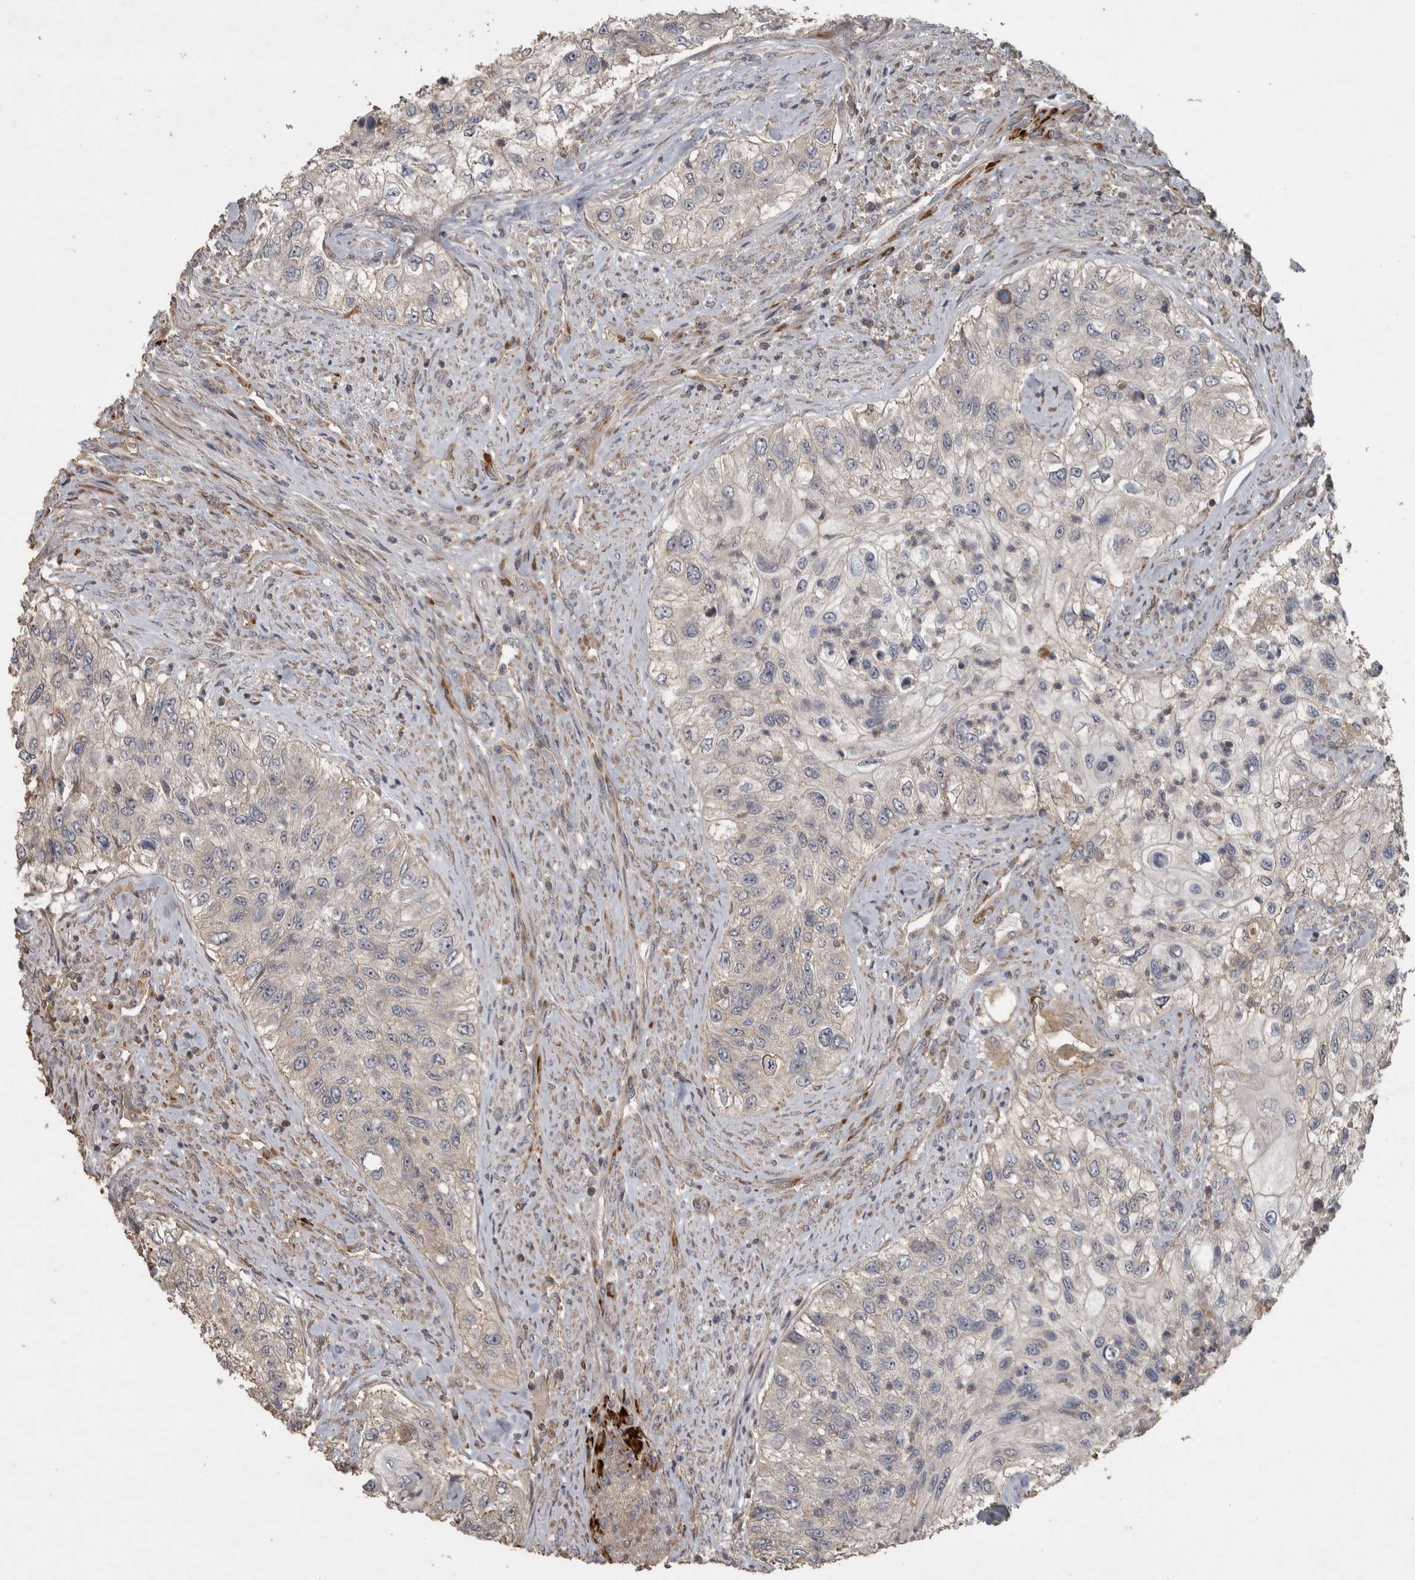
{"staining": {"intensity": "negative", "quantity": "none", "location": "none"}, "tissue": "urothelial cancer", "cell_type": "Tumor cells", "image_type": "cancer", "snomed": [{"axis": "morphology", "description": "Urothelial carcinoma, High grade"}, {"axis": "topography", "description": "Urinary bladder"}], "caption": "The histopathology image demonstrates no staining of tumor cells in urothelial cancer.", "gene": "ERAL1", "patient": {"sex": "female", "age": 60}}